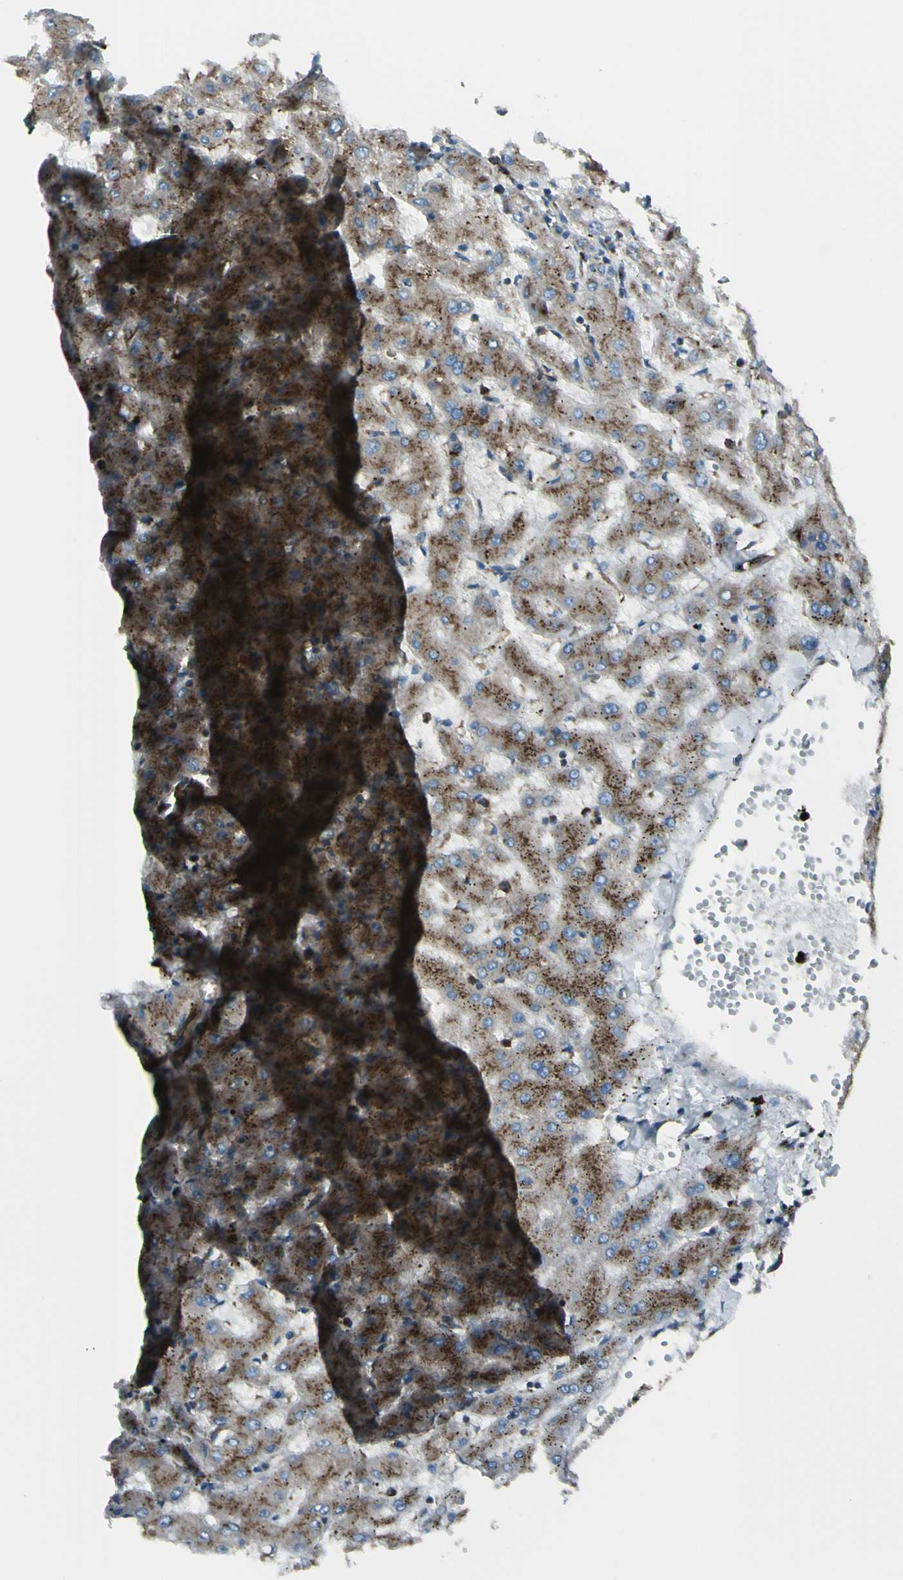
{"staining": {"intensity": "weak", "quantity": ">75%", "location": "cytoplasmic/membranous"}, "tissue": "liver", "cell_type": "Cholangiocytes", "image_type": "normal", "snomed": [{"axis": "morphology", "description": "Normal tissue, NOS"}, {"axis": "topography", "description": "Liver"}], "caption": "Cholangiocytes exhibit low levels of weak cytoplasmic/membranous positivity in approximately >75% of cells in unremarkable liver.", "gene": "NAPA", "patient": {"sex": "female", "age": 63}}